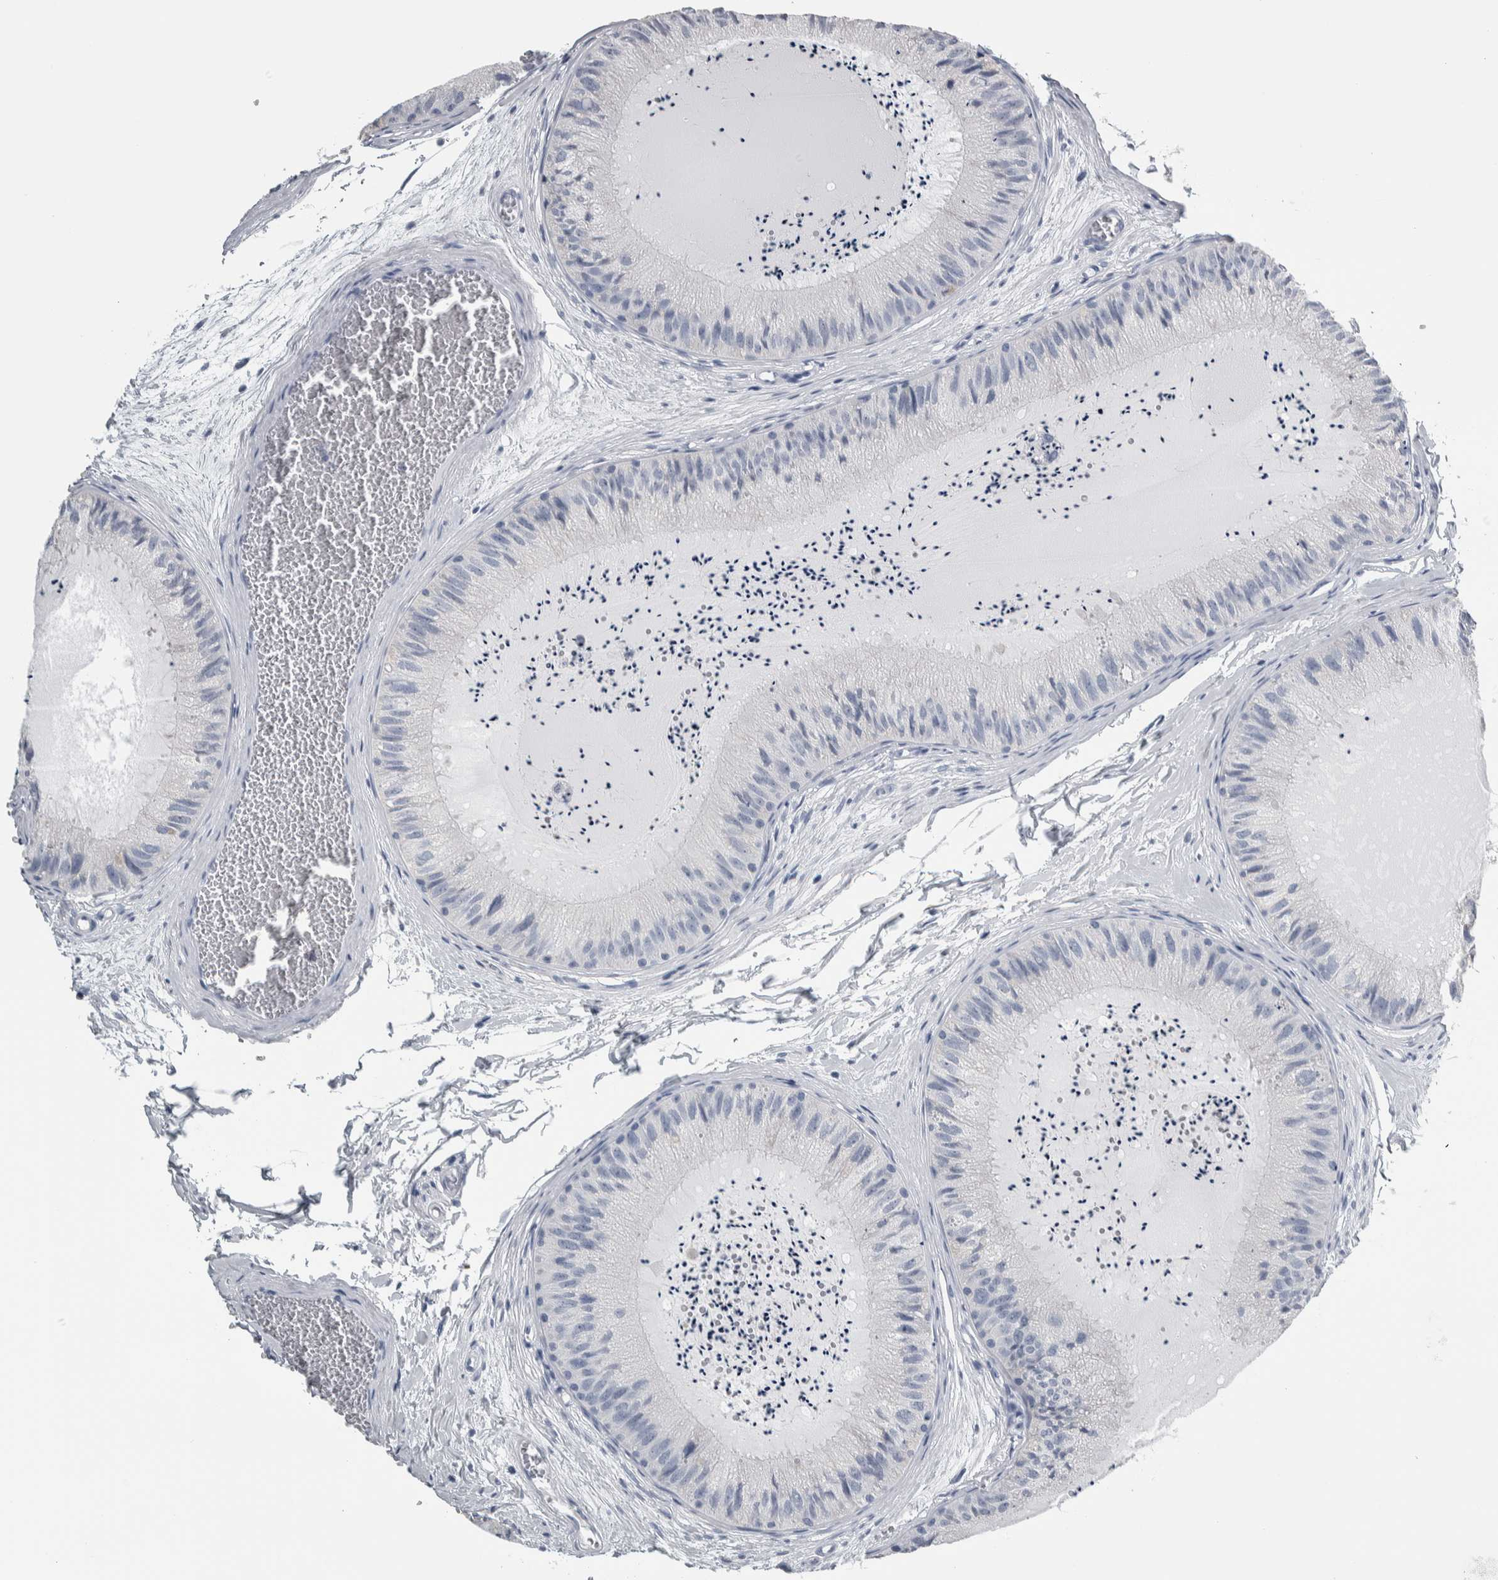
{"staining": {"intensity": "negative", "quantity": "none", "location": "none"}, "tissue": "epididymis", "cell_type": "Glandular cells", "image_type": "normal", "snomed": [{"axis": "morphology", "description": "Normal tissue, NOS"}, {"axis": "topography", "description": "Epididymis"}], "caption": "Immunohistochemistry (IHC) micrograph of unremarkable epididymis: epididymis stained with DAB (3,3'-diaminobenzidine) exhibits no significant protein positivity in glandular cells.", "gene": "CDH17", "patient": {"sex": "male", "age": 31}}